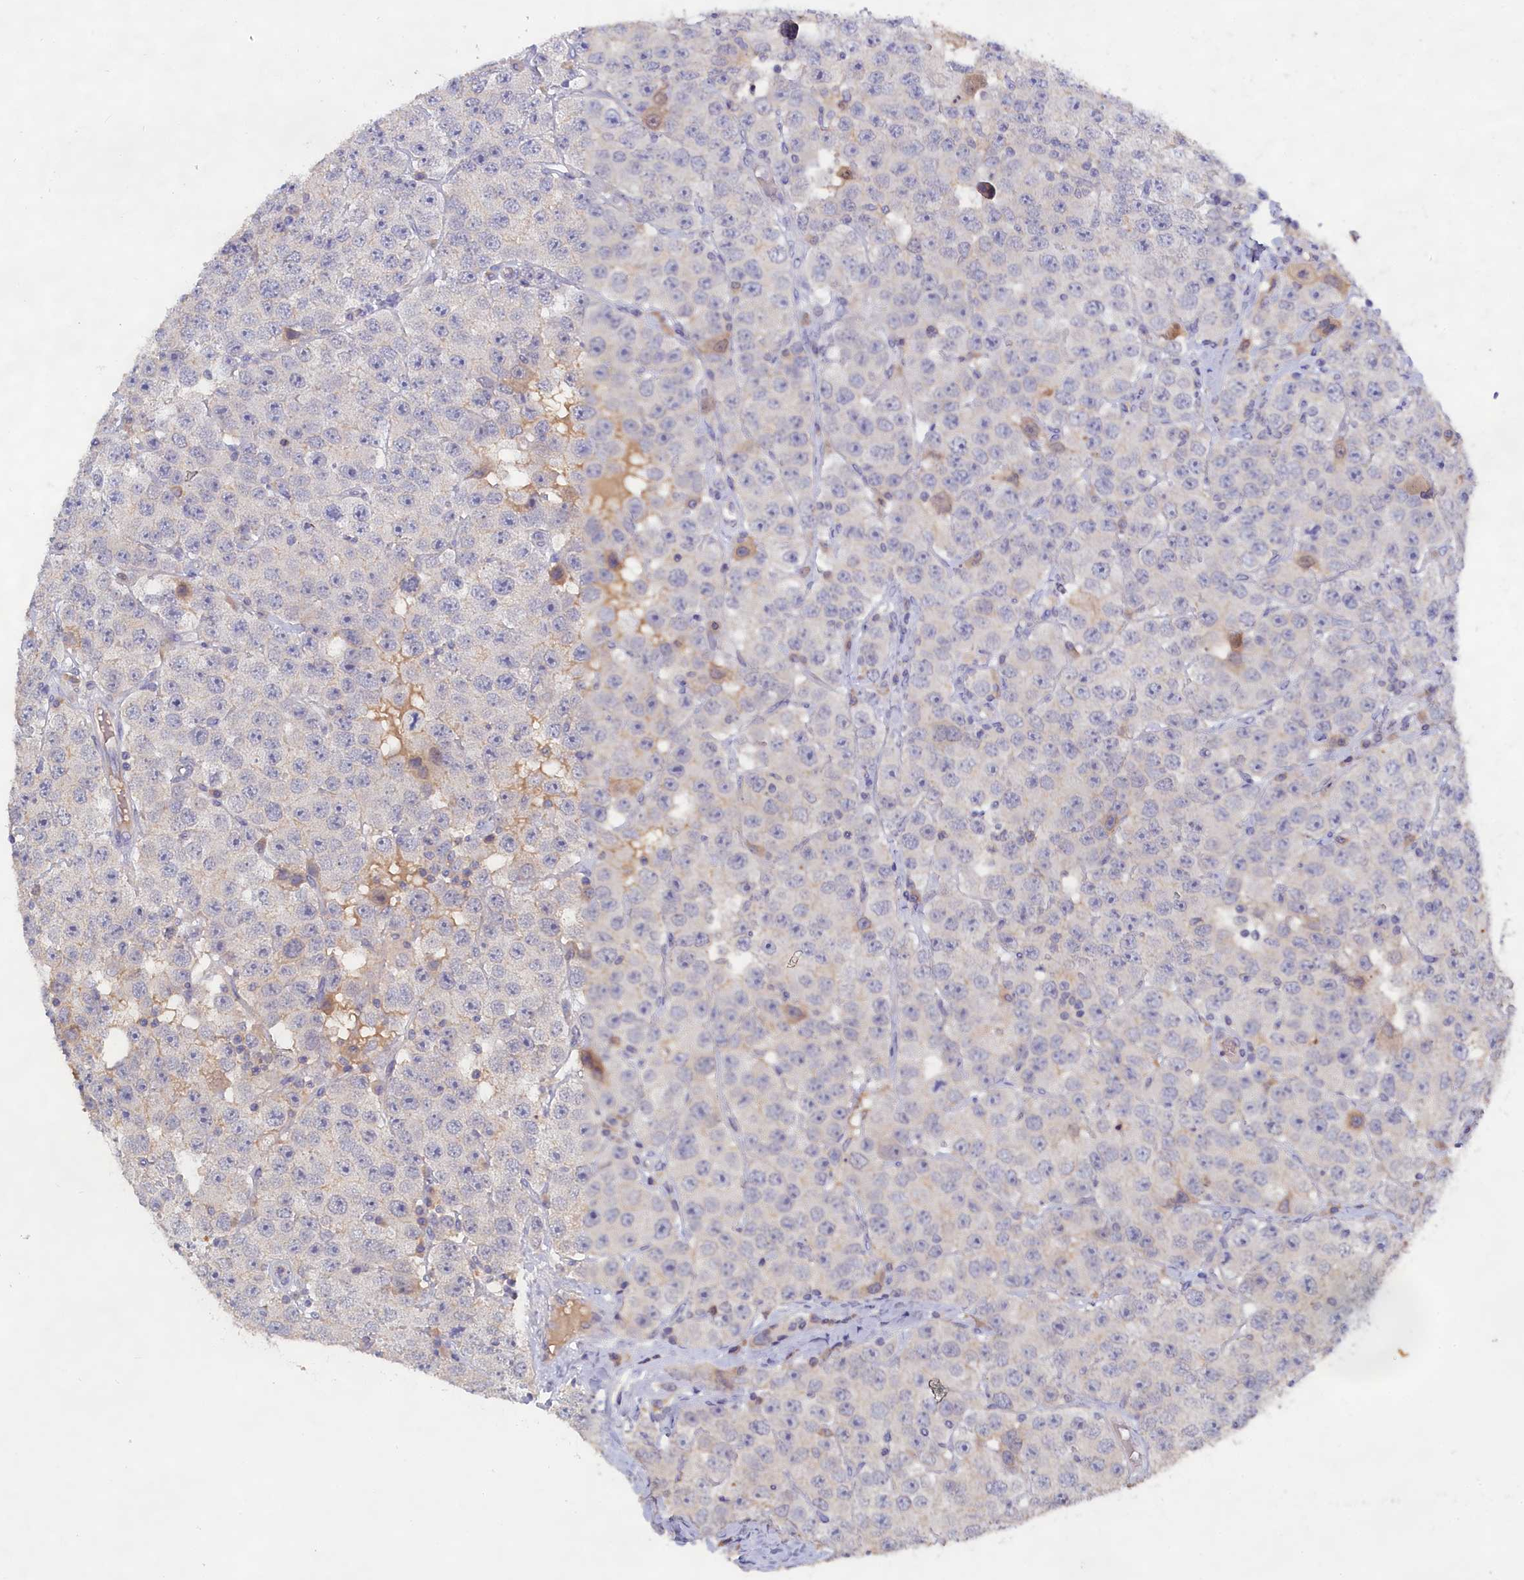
{"staining": {"intensity": "negative", "quantity": "none", "location": "none"}, "tissue": "testis cancer", "cell_type": "Tumor cells", "image_type": "cancer", "snomed": [{"axis": "morphology", "description": "Seminoma, NOS"}, {"axis": "topography", "description": "Testis"}], "caption": "Protein analysis of seminoma (testis) reveals no significant staining in tumor cells.", "gene": "CELF5", "patient": {"sex": "male", "age": 28}}